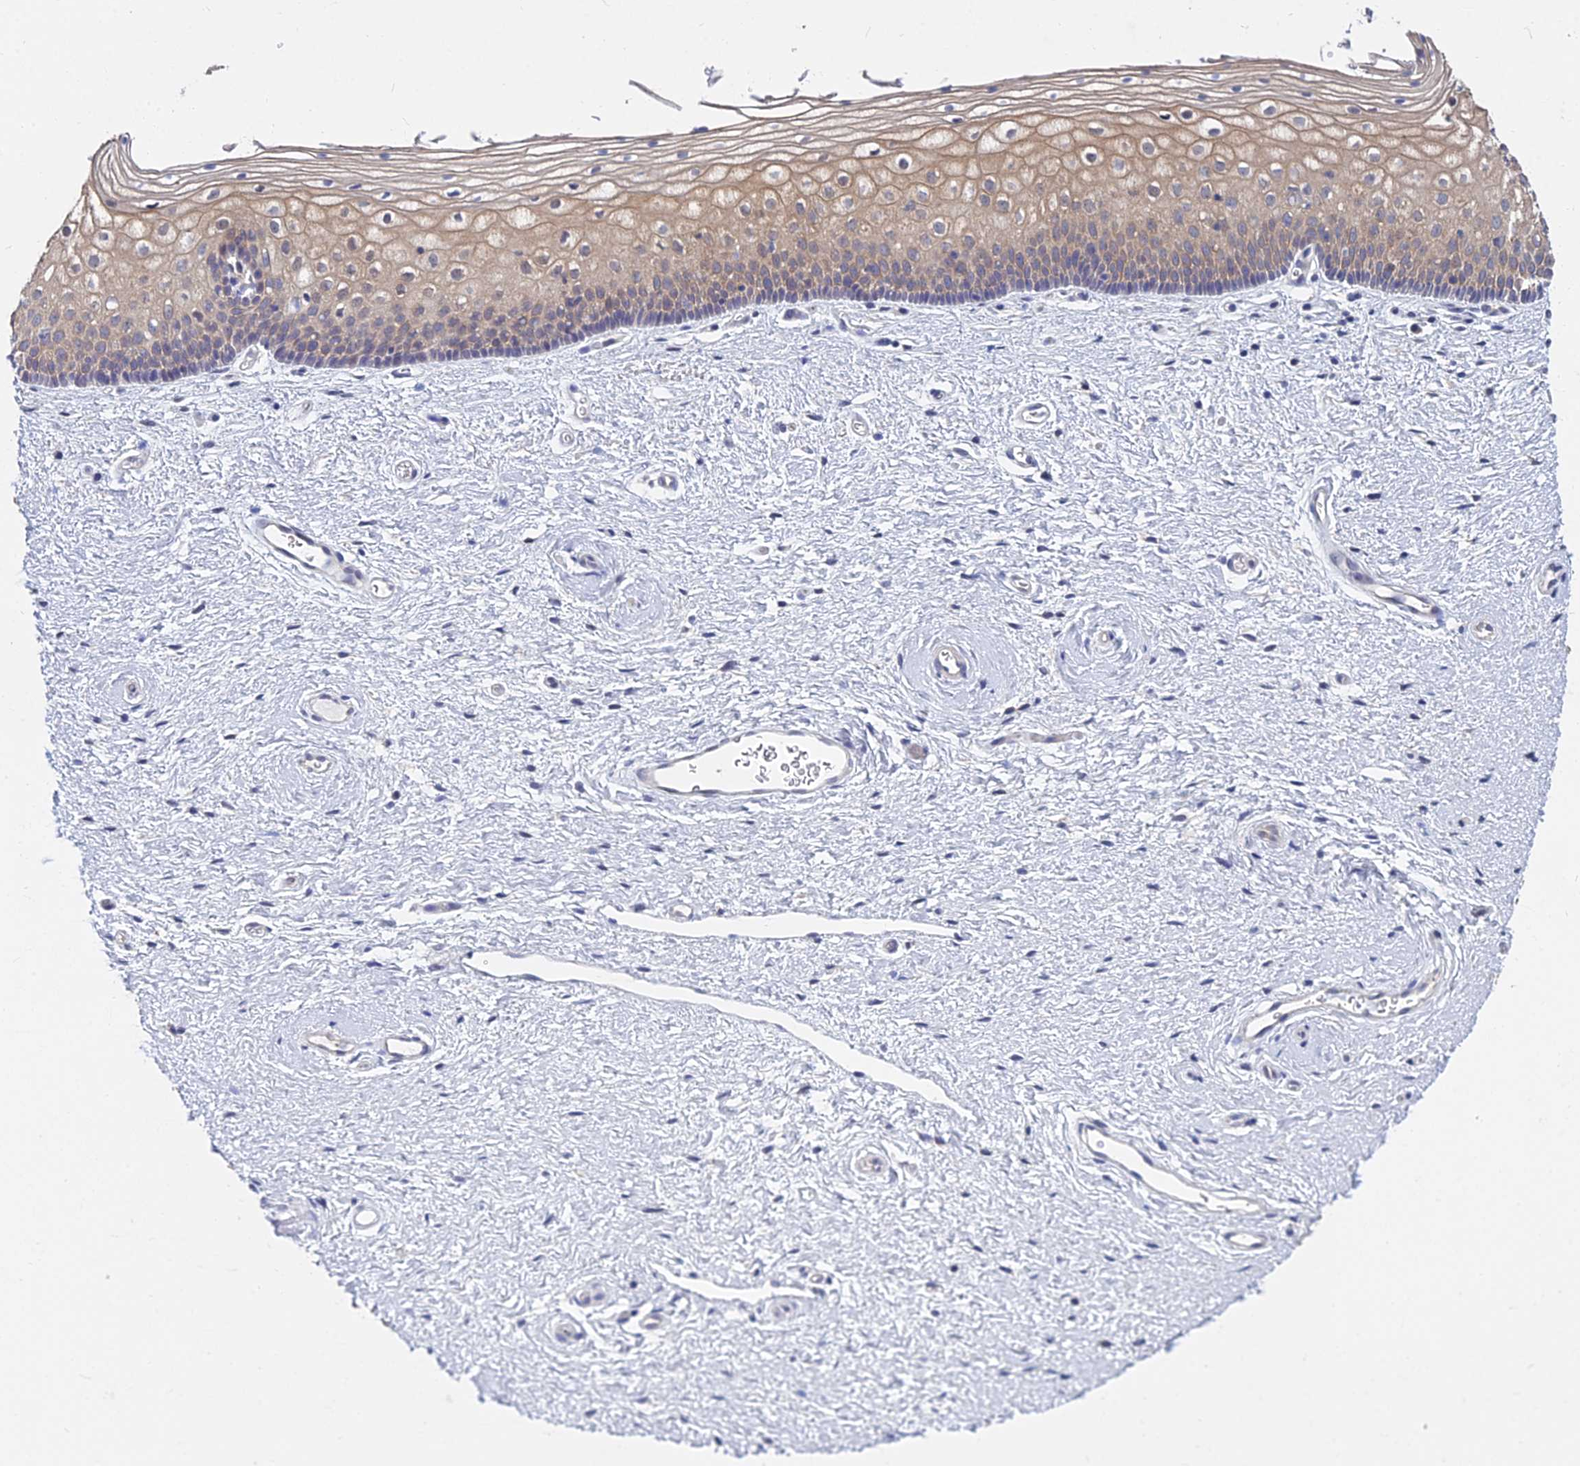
{"staining": {"intensity": "moderate", "quantity": ">75%", "location": "cytoplasmic/membranous"}, "tissue": "vagina", "cell_type": "Squamous epithelial cells", "image_type": "normal", "snomed": [{"axis": "morphology", "description": "Normal tissue, NOS"}, {"axis": "topography", "description": "Vagina"}], "caption": "IHC image of unremarkable human vagina stained for a protein (brown), which displays medium levels of moderate cytoplasmic/membranous expression in about >75% of squamous epithelial cells.", "gene": "B3GALT4", "patient": {"sex": "female", "age": 60}}